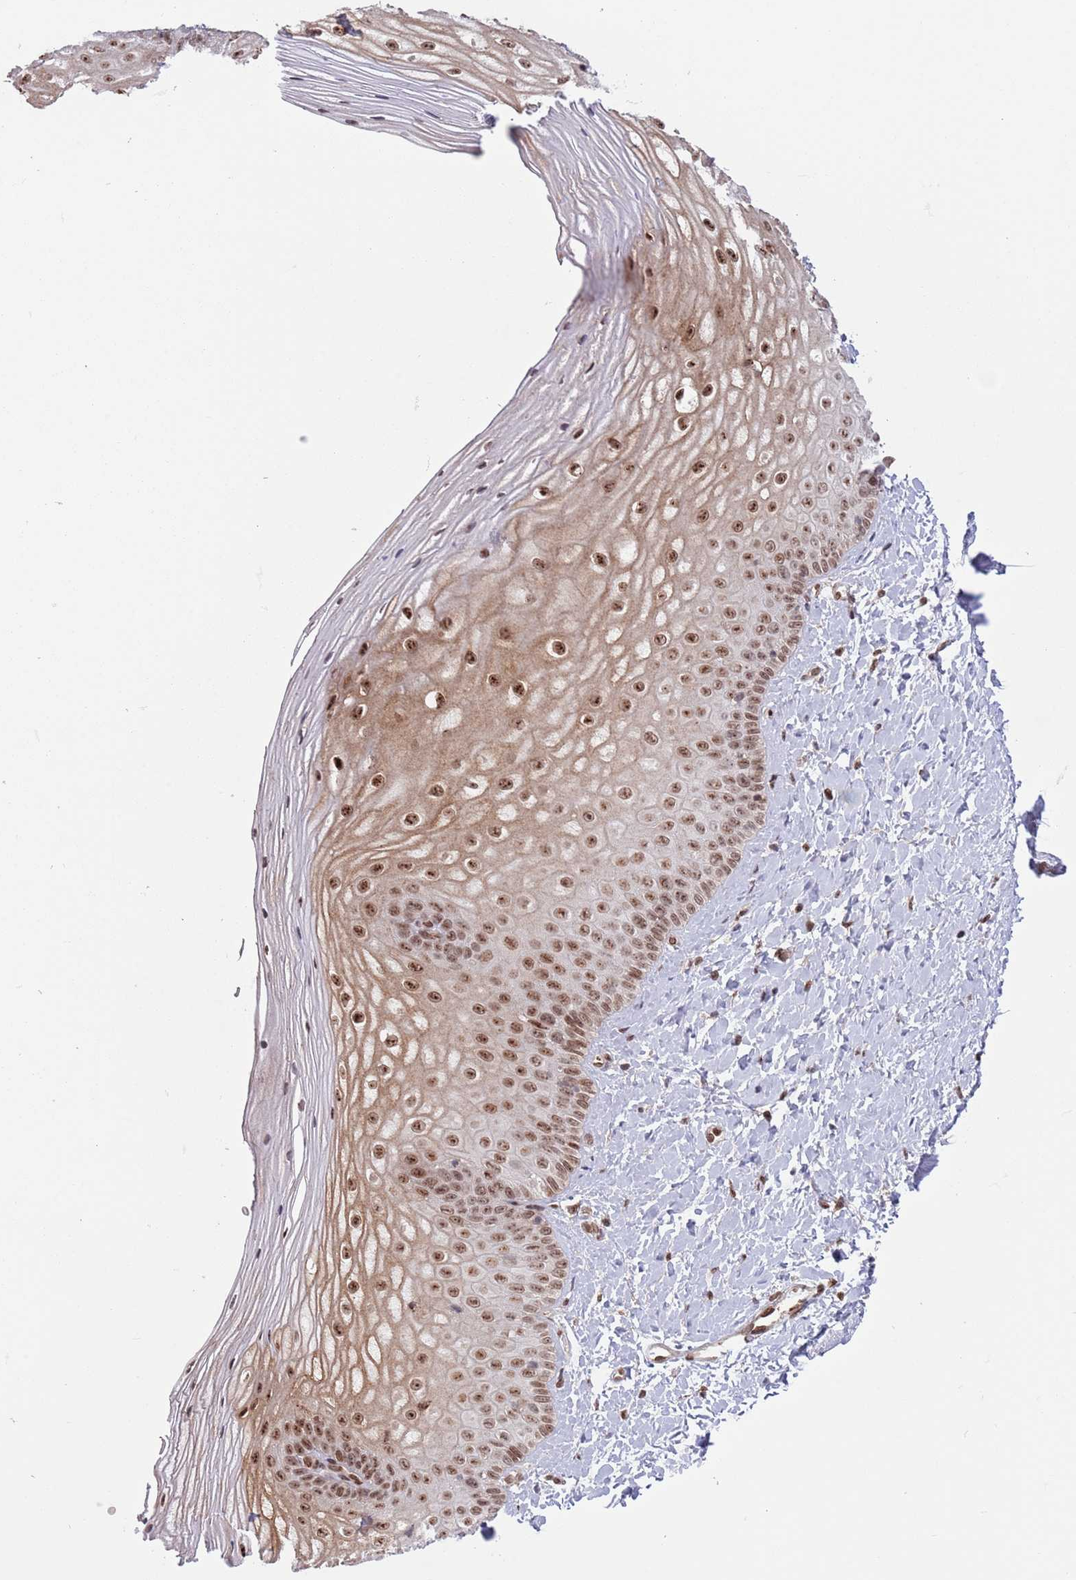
{"staining": {"intensity": "moderate", "quantity": ">75%", "location": "cytoplasmic/membranous,nuclear"}, "tissue": "vagina", "cell_type": "Squamous epithelial cells", "image_type": "normal", "snomed": [{"axis": "morphology", "description": "Normal tissue, NOS"}, {"axis": "topography", "description": "Vagina"}], "caption": "A high-resolution micrograph shows immunohistochemistry (IHC) staining of benign vagina, which shows moderate cytoplasmic/membranous,nuclear positivity in approximately >75% of squamous epithelial cells.", "gene": "SIPA1L3", "patient": {"sex": "female", "age": 65}}